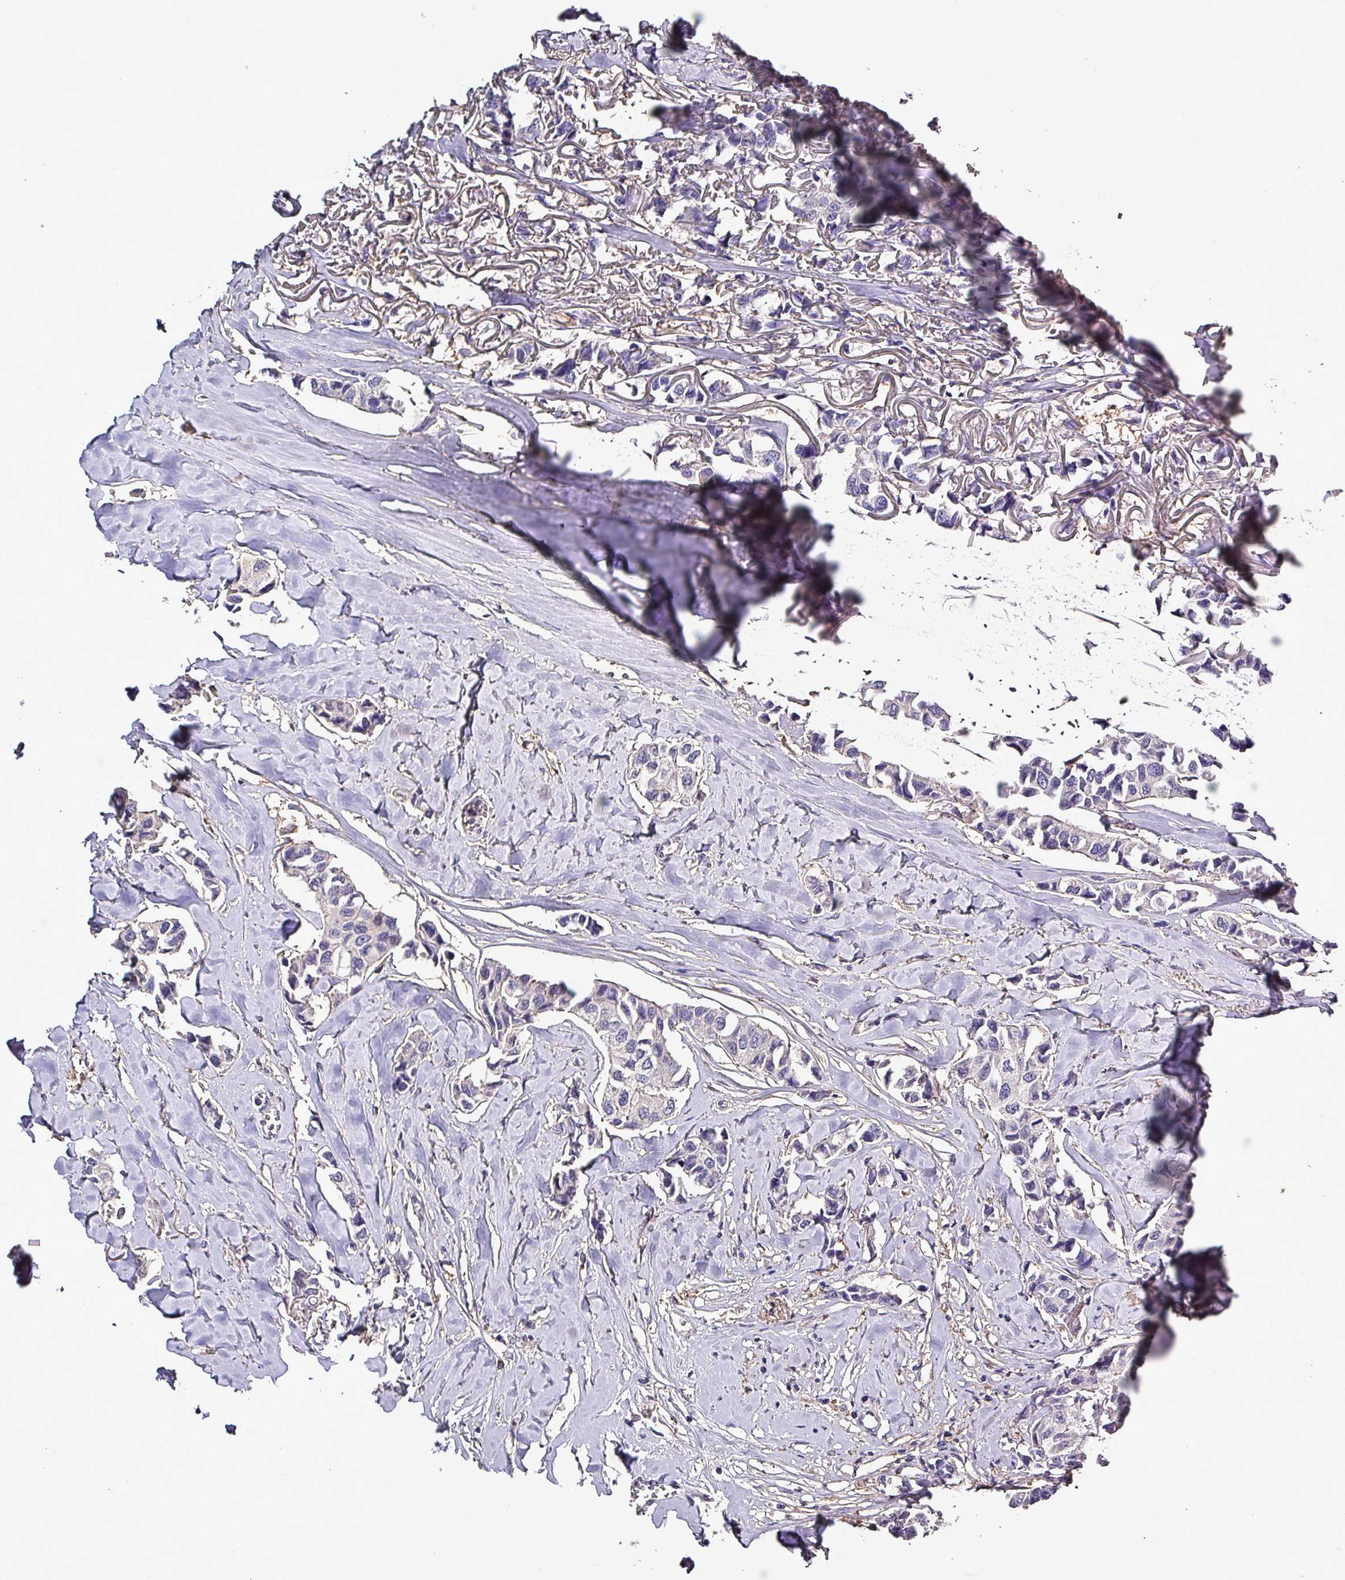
{"staining": {"intensity": "negative", "quantity": "none", "location": "none"}, "tissue": "breast cancer", "cell_type": "Tumor cells", "image_type": "cancer", "snomed": [{"axis": "morphology", "description": "Duct carcinoma"}, {"axis": "topography", "description": "Breast"}], "caption": "Immunohistochemistry (IHC) histopathology image of neoplastic tissue: intraductal carcinoma (breast) stained with DAB (3,3'-diaminobenzidine) demonstrates no significant protein positivity in tumor cells.", "gene": "HTRA4", "patient": {"sex": "female", "age": 80}}